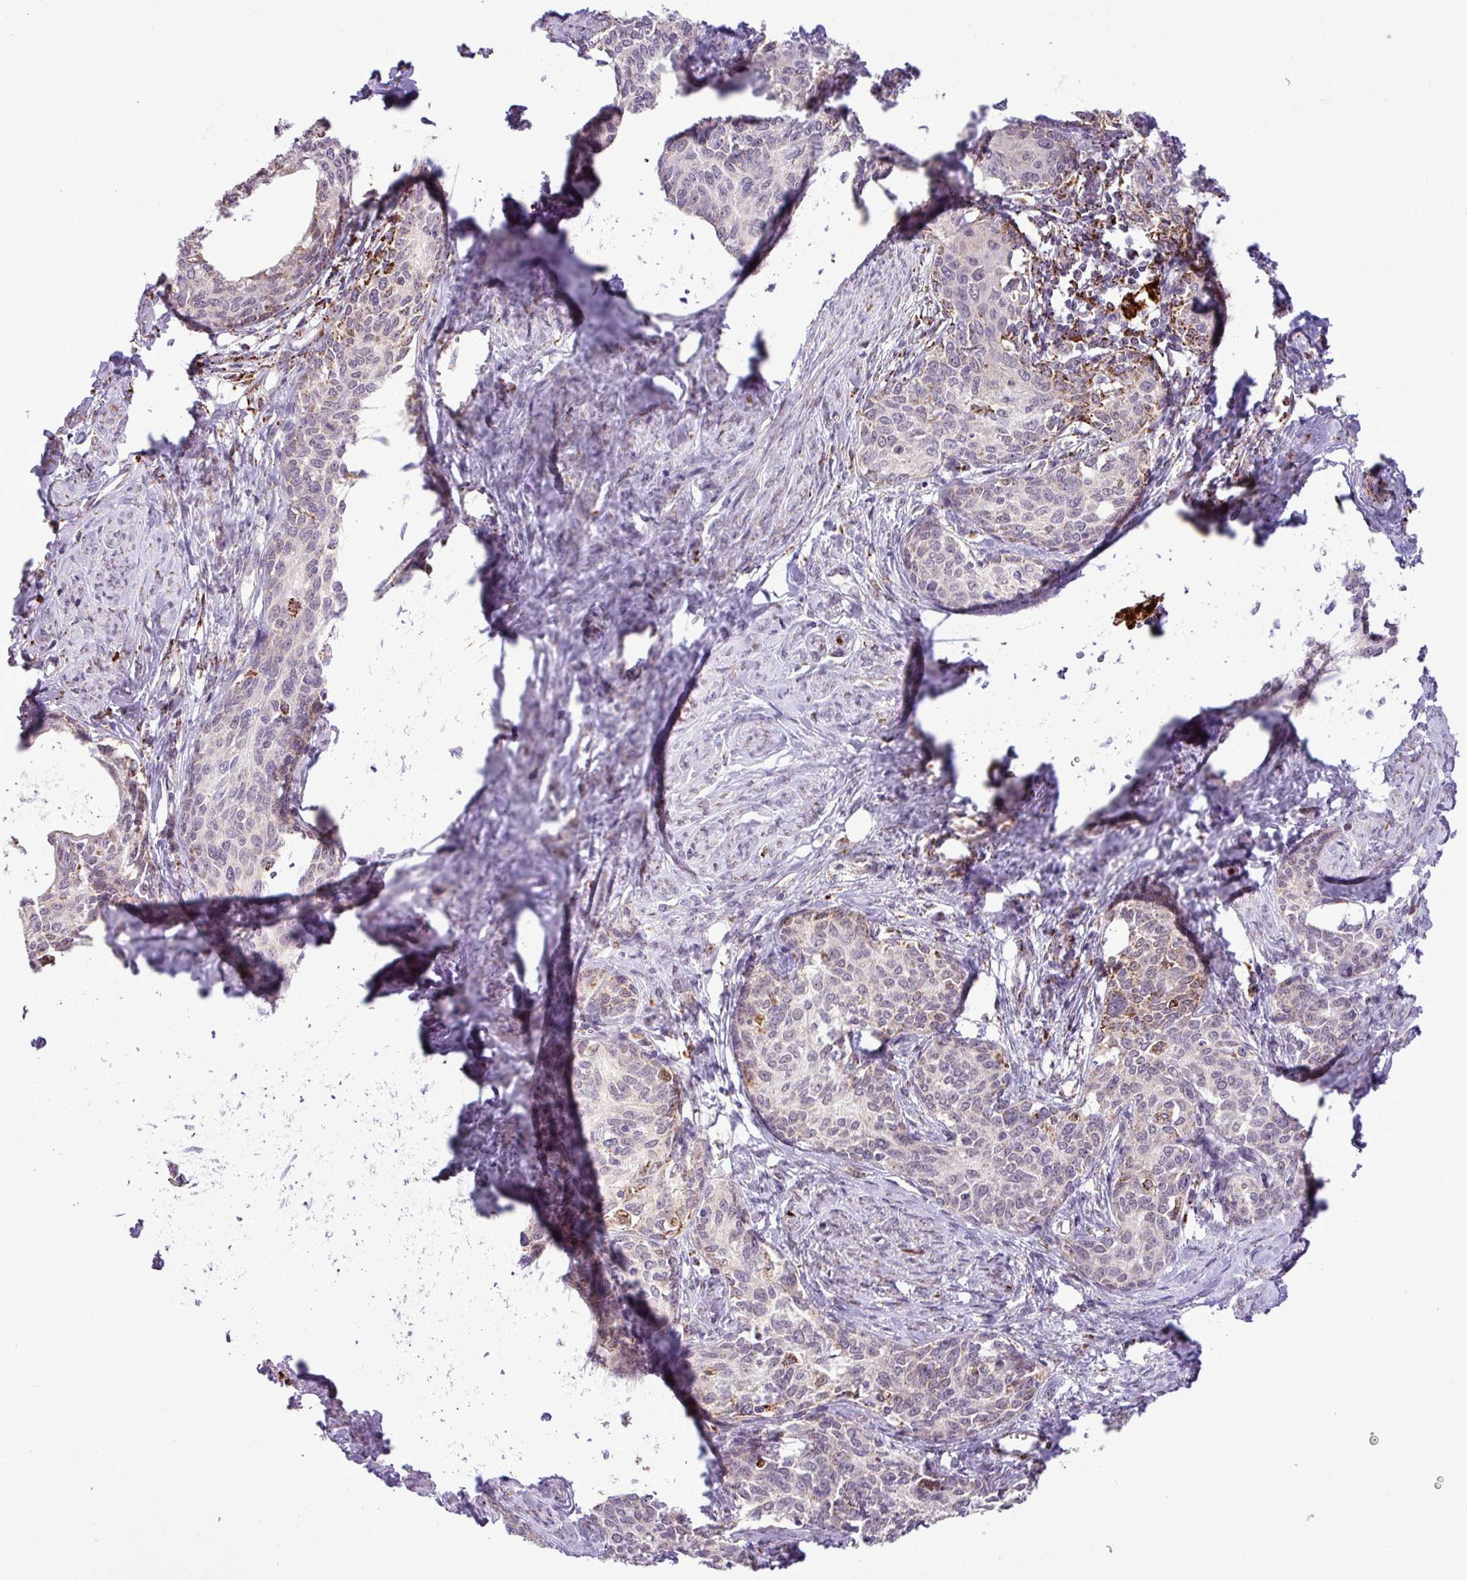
{"staining": {"intensity": "moderate", "quantity": "<25%", "location": "cytoplasmic/membranous"}, "tissue": "cervical cancer", "cell_type": "Tumor cells", "image_type": "cancer", "snomed": [{"axis": "morphology", "description": "Squamous cell carcinoma, NOS"}, {"axis": "morphology", "description": "Adenocarcinoma, NOS"}, {"axis": "topography", "description": "Cervix"}], "caption": "Protein expression analysis of human cervical adenocarcinoma reveals moderate cytoplasmic/membranous expression in about <25% of tumor cells.", "gene": "SGPP1", "patient": {"sex": "female", "age": 52}}